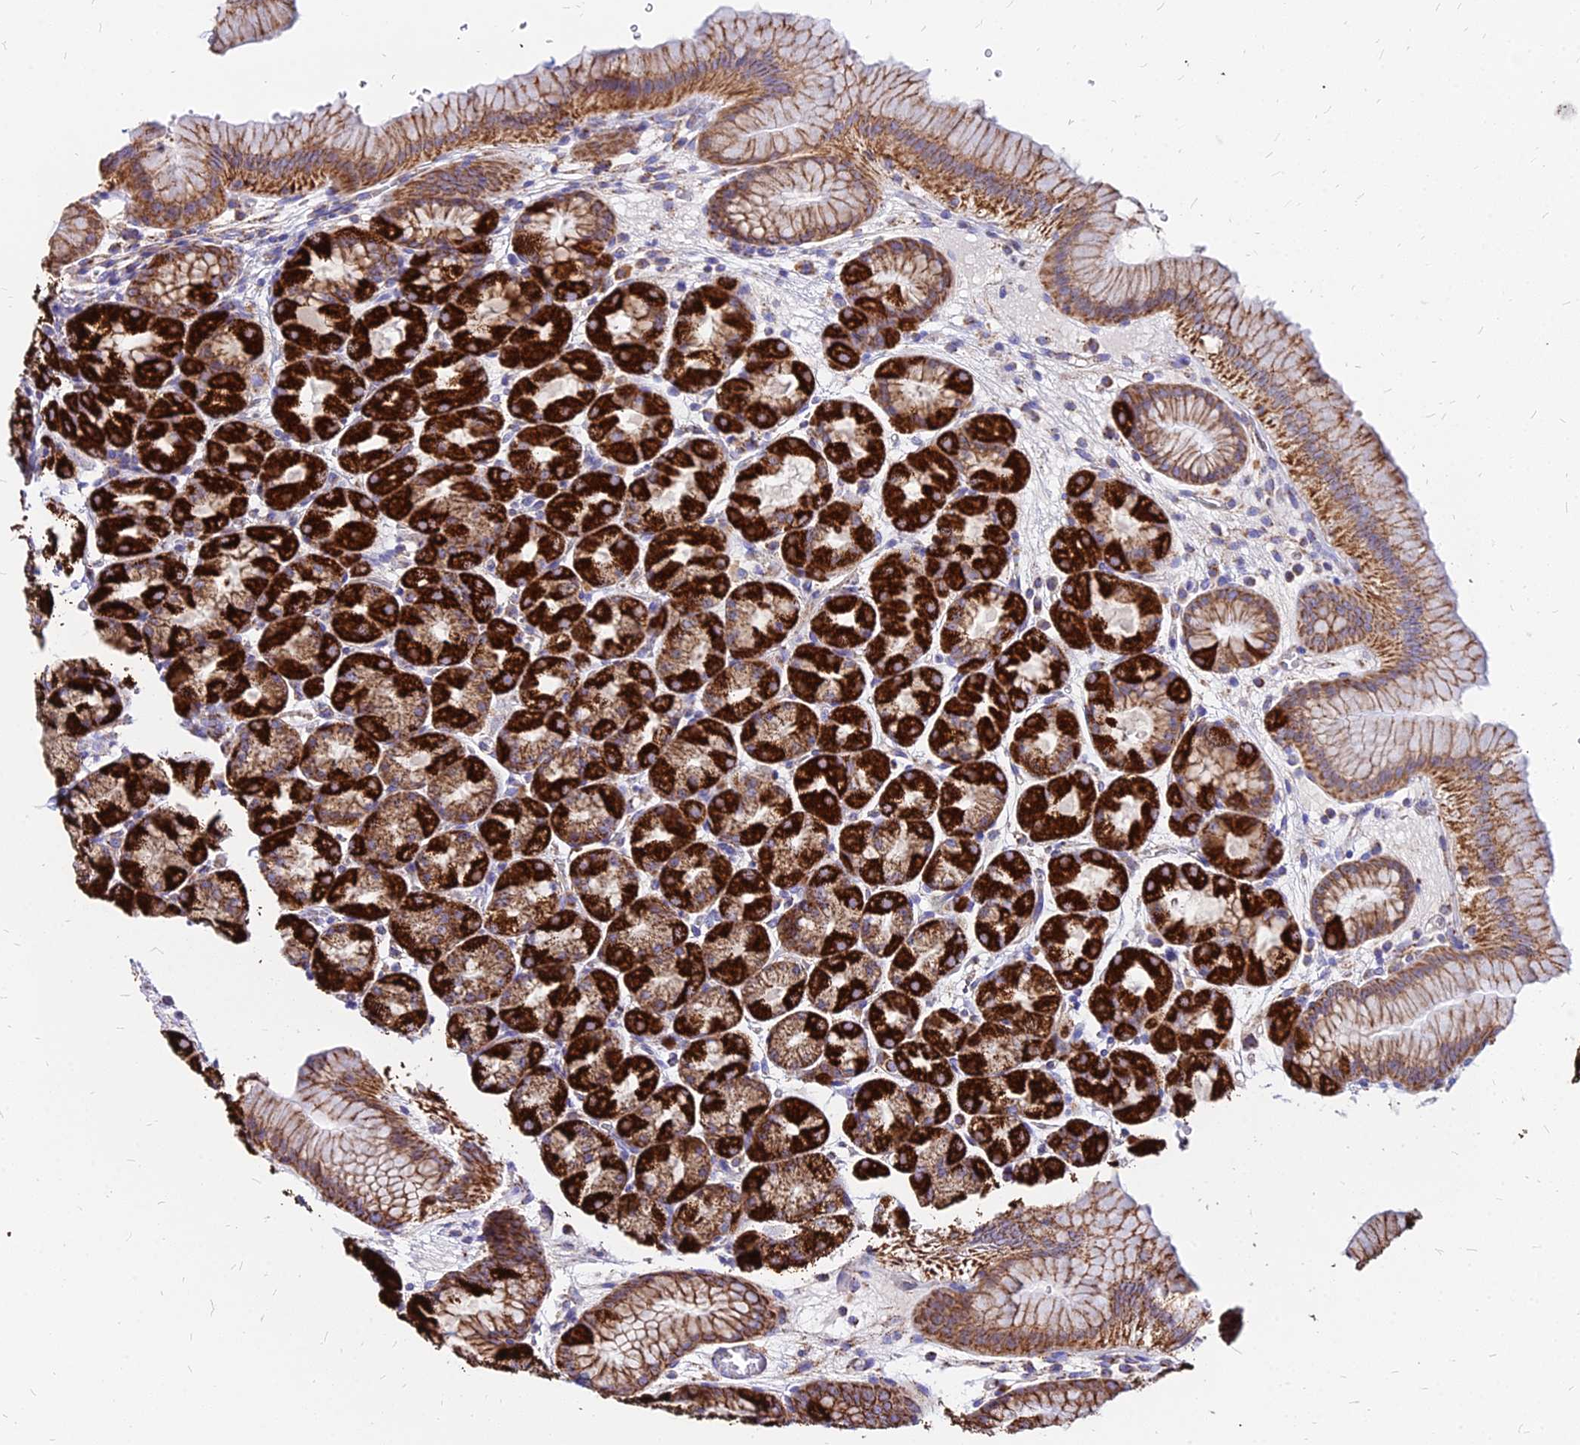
{"staining": {"intensity": "strong", "quantity": ">75%", "location": "cytoplasmic/membranous"}, "tissue": "stomach", "cell_type": "Glandular cells", "image_type": "normal", "snomed": [{"axis": "morphology", "description": "Normal tissue, NOS"}, {"axis": "topography", "description": "Stomach"}], "caption": "Glandular cells display high levels of strong cytoplasmic/membranous staining in approximately >75% of cells in unremarkable human stomach.", "gene": "DLD", "patient": {"sex": "male", "age": 42}}